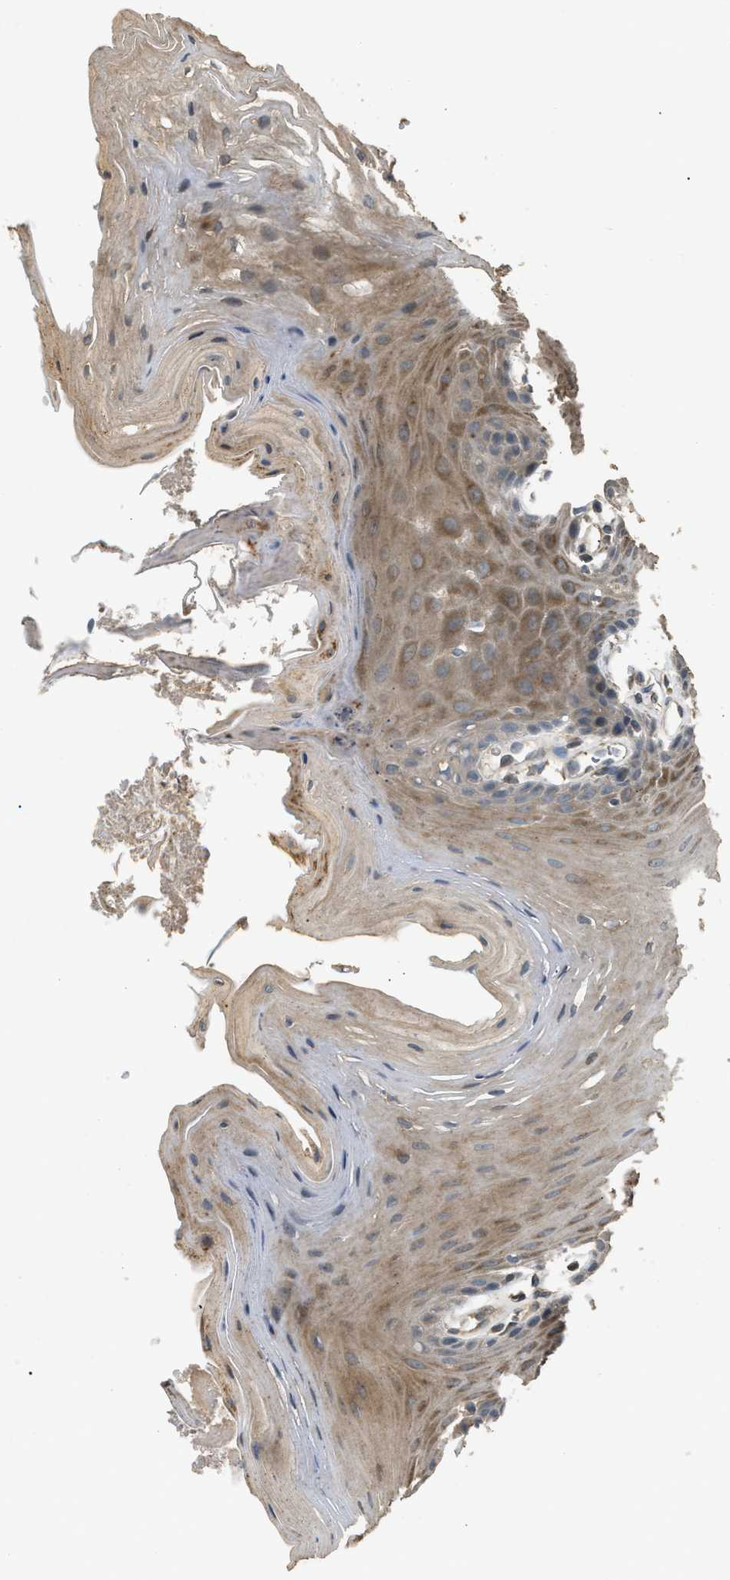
{"staining": {"intensity": "moderate", "quantity": ">75%", "location": "cytoplasmic/membranous"}, "tissue": "oral mucosa", "cell_type": "Squamous epithelial cells", "image_type": "normal", "snomed": [{"axis": "morphology", "description": "Normal tissue, NOS"}, {"axis": "morphology", "description": "Squamous cell carcinoma, NOS"}, {"axis": "topography", "description": "Oral tissue"}, {"axis": "topography", "description": "Head-Neck"}], "caption": "The immunohistochemical stain shows moderate cytoplasmic/membranous staining in squamous epithelial cells of unremarkable oral mucosa.", "gene": "ARHGDIA", "patient": {"sex": "male", "age": 71}}